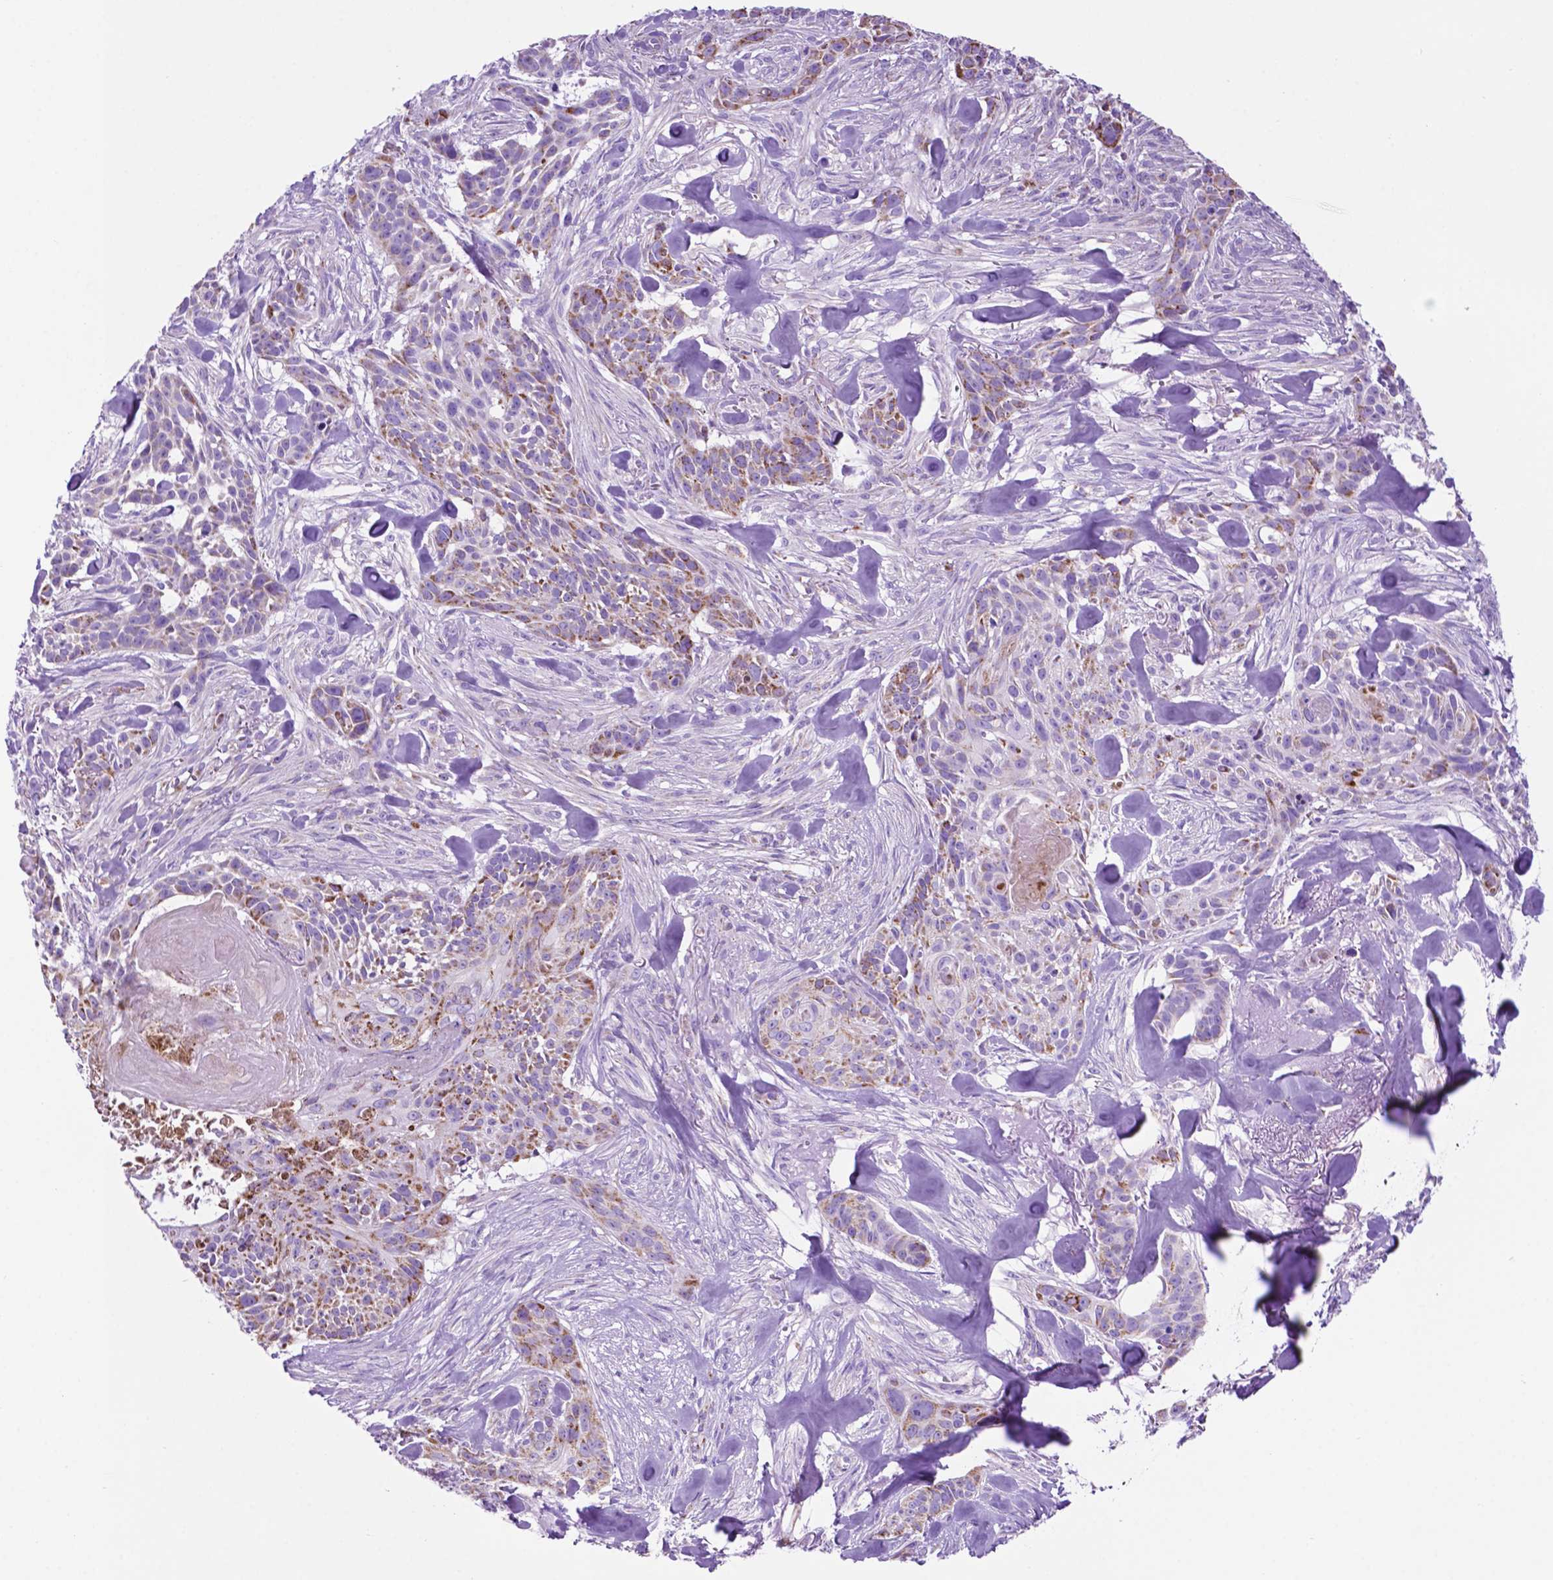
{"staining": {"intensity": "moderate", "quantity": "25%-75%", "location": "cytoplasmic/membranous"}, "tissue": "skin cancer", "cell_type": "Tumor cells", "image_type": "cancer", "snomed": [{"axis": "morphology", "description": "Basal cell carcinoma"}, {"axis": "topography", "description": "Skin"}], "caption": "This image shows IHC staining of human skin basal cell carcinoma, with medium moderate cytoplasmic/membranous positivity in about 25%-75% of tumor cells.", "gene": "GDPD5", "patient": {"sex": "male", "age": 87}}